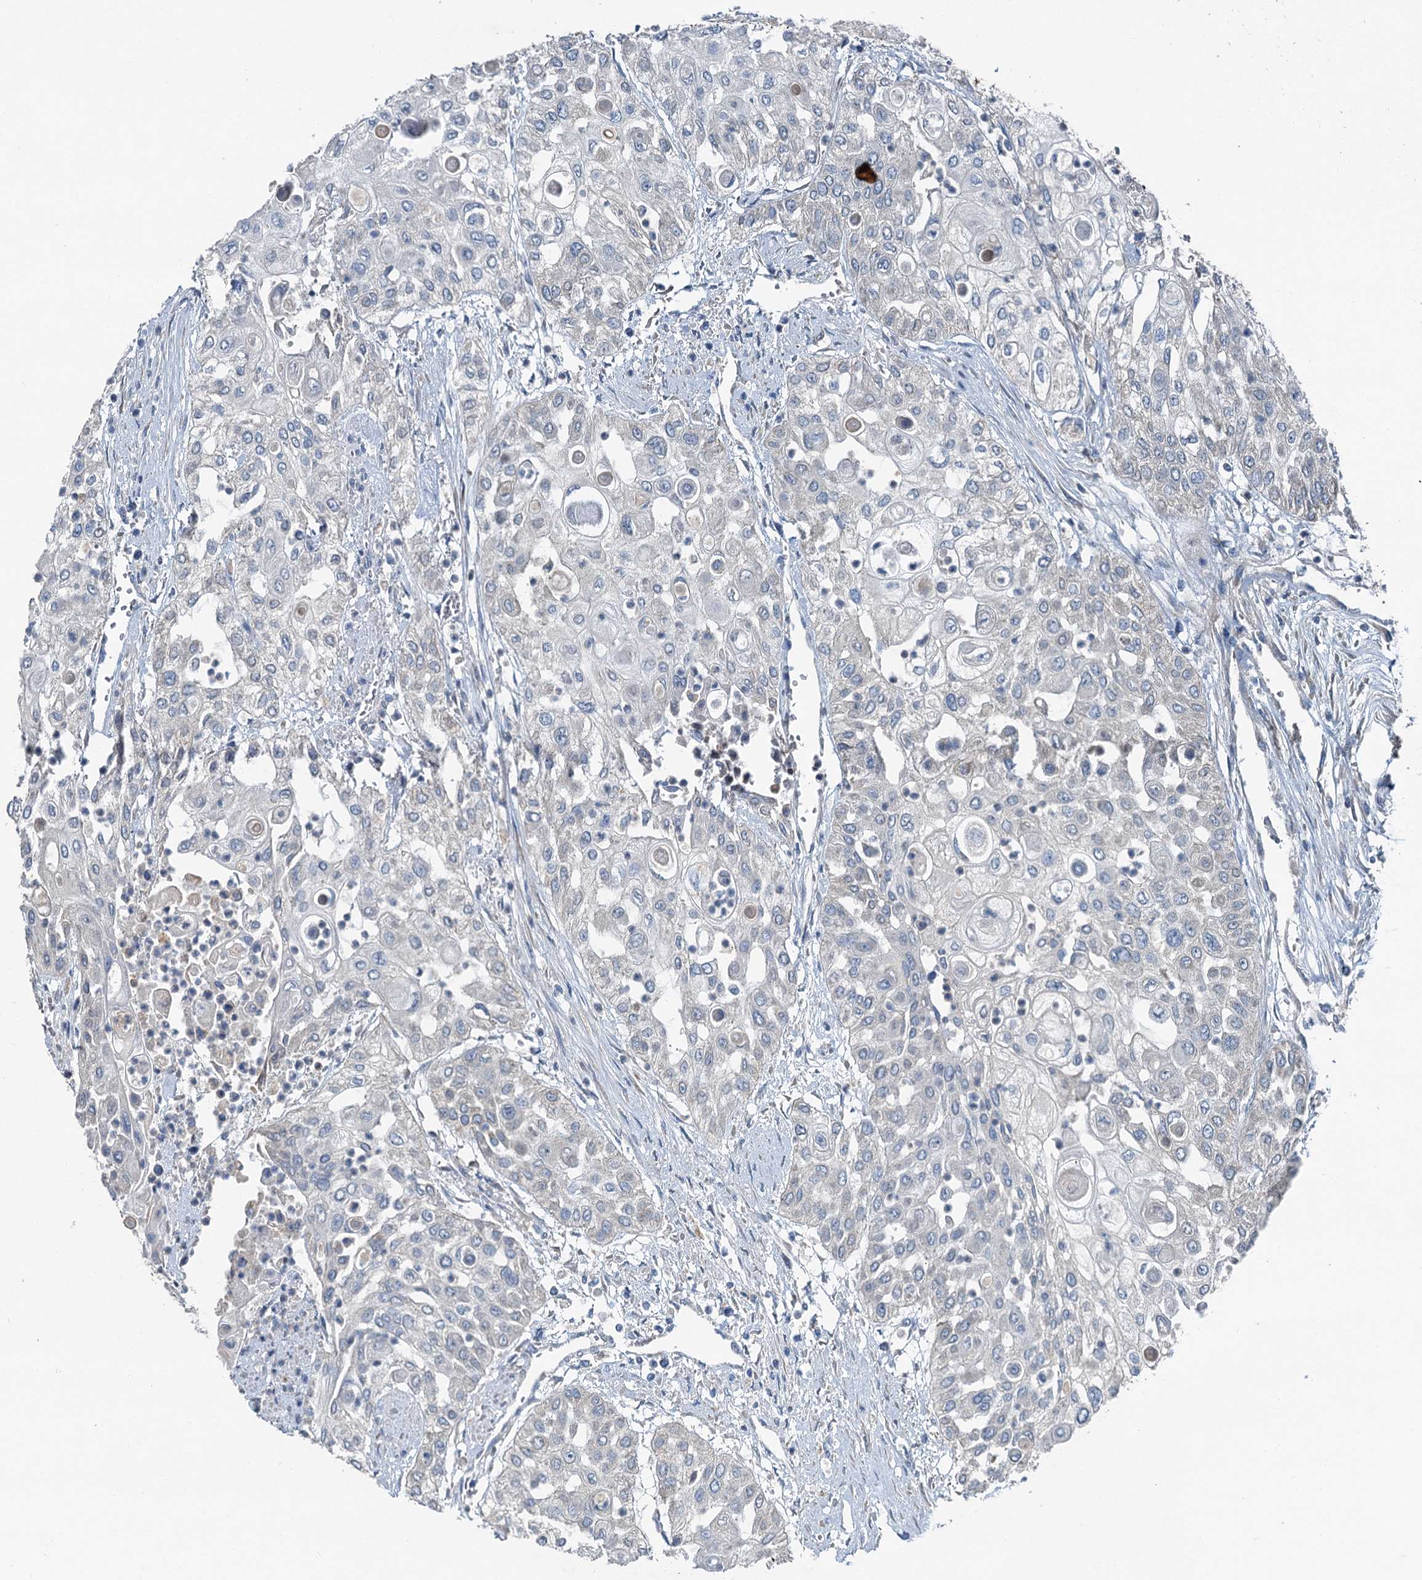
{"staining": {"intensity": "negative", "quantity": "none", "location": "none"}, "tissue": "urothelial cancer", "cell_type": "Tumor cells", "image_type": "cancer", "snomed": [{"axis": "morphology", "description": "Urothelial carcinoma, High grade"}, {"axis": "topography", "description": "Urinary bladder"}], "caption": "There is no significant staining in tumor cells of urothelial cancer.", "gene": "C6orf120", "patient": {"sex": "female", "age": 79}}